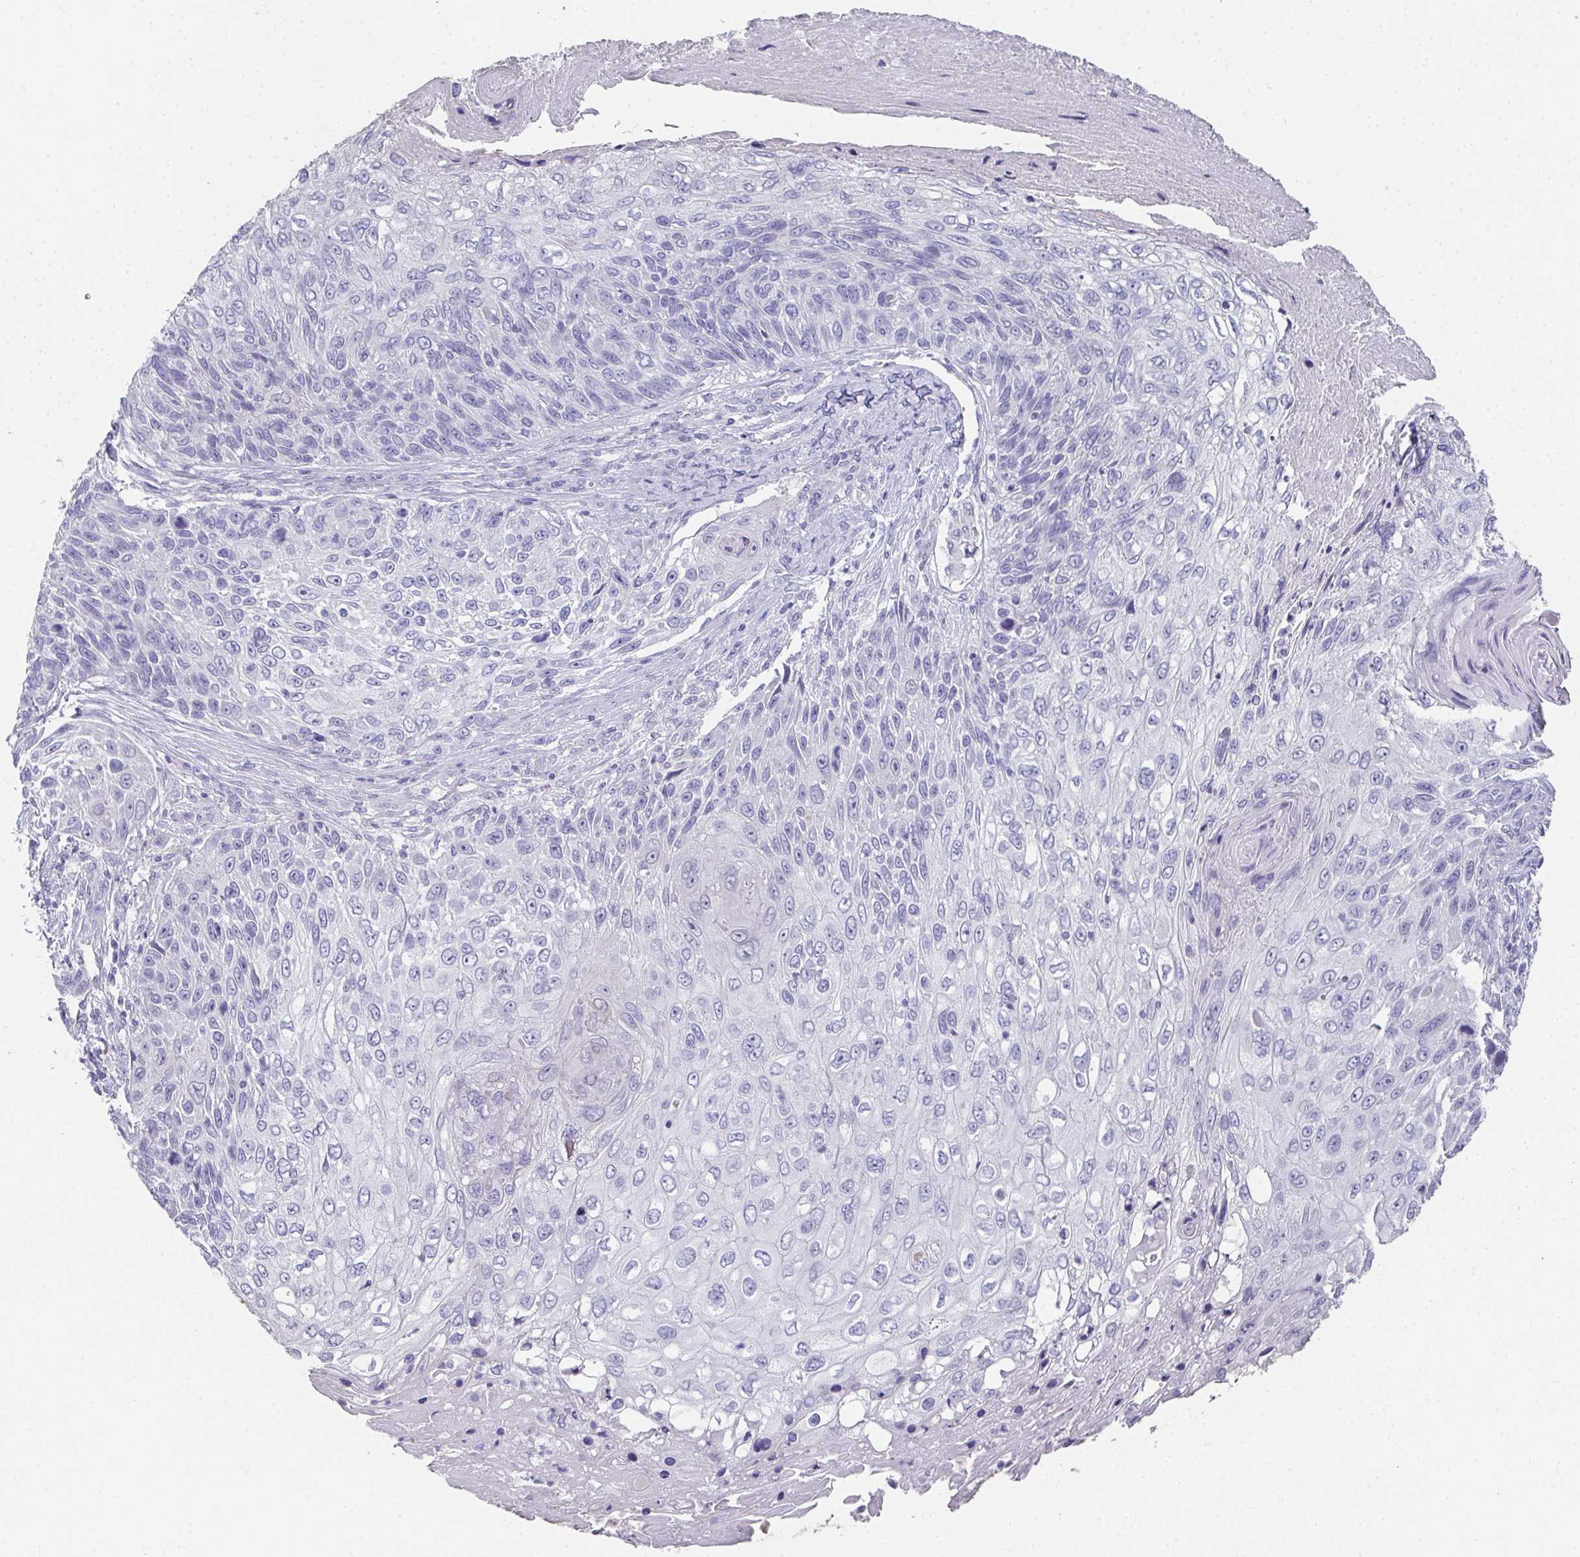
{"staining": {"intensity": "negative", "quantity": "none", "location": "none"}, "tissue": "skin cancer", "cell_type": "Tumor cells", "image_type": "cancer", "snomed": [{"axis": "morphology", "description": "Squamous cell carcinoma, NOS"}, {"axis": "topography", "description": "Skin"}], "caption": "High power microscopy histopathology image of an immunohistochemistry histopathology image of skin cancer, revealing no significant expression in tumor cells. (Brightfield microscopy of DAB (3,3'-diaminobenzidine) immunohistochemistry (IHC) at high magnification).", "gene": "RBP1", "patient": {"sex": "male", "age": 92}}